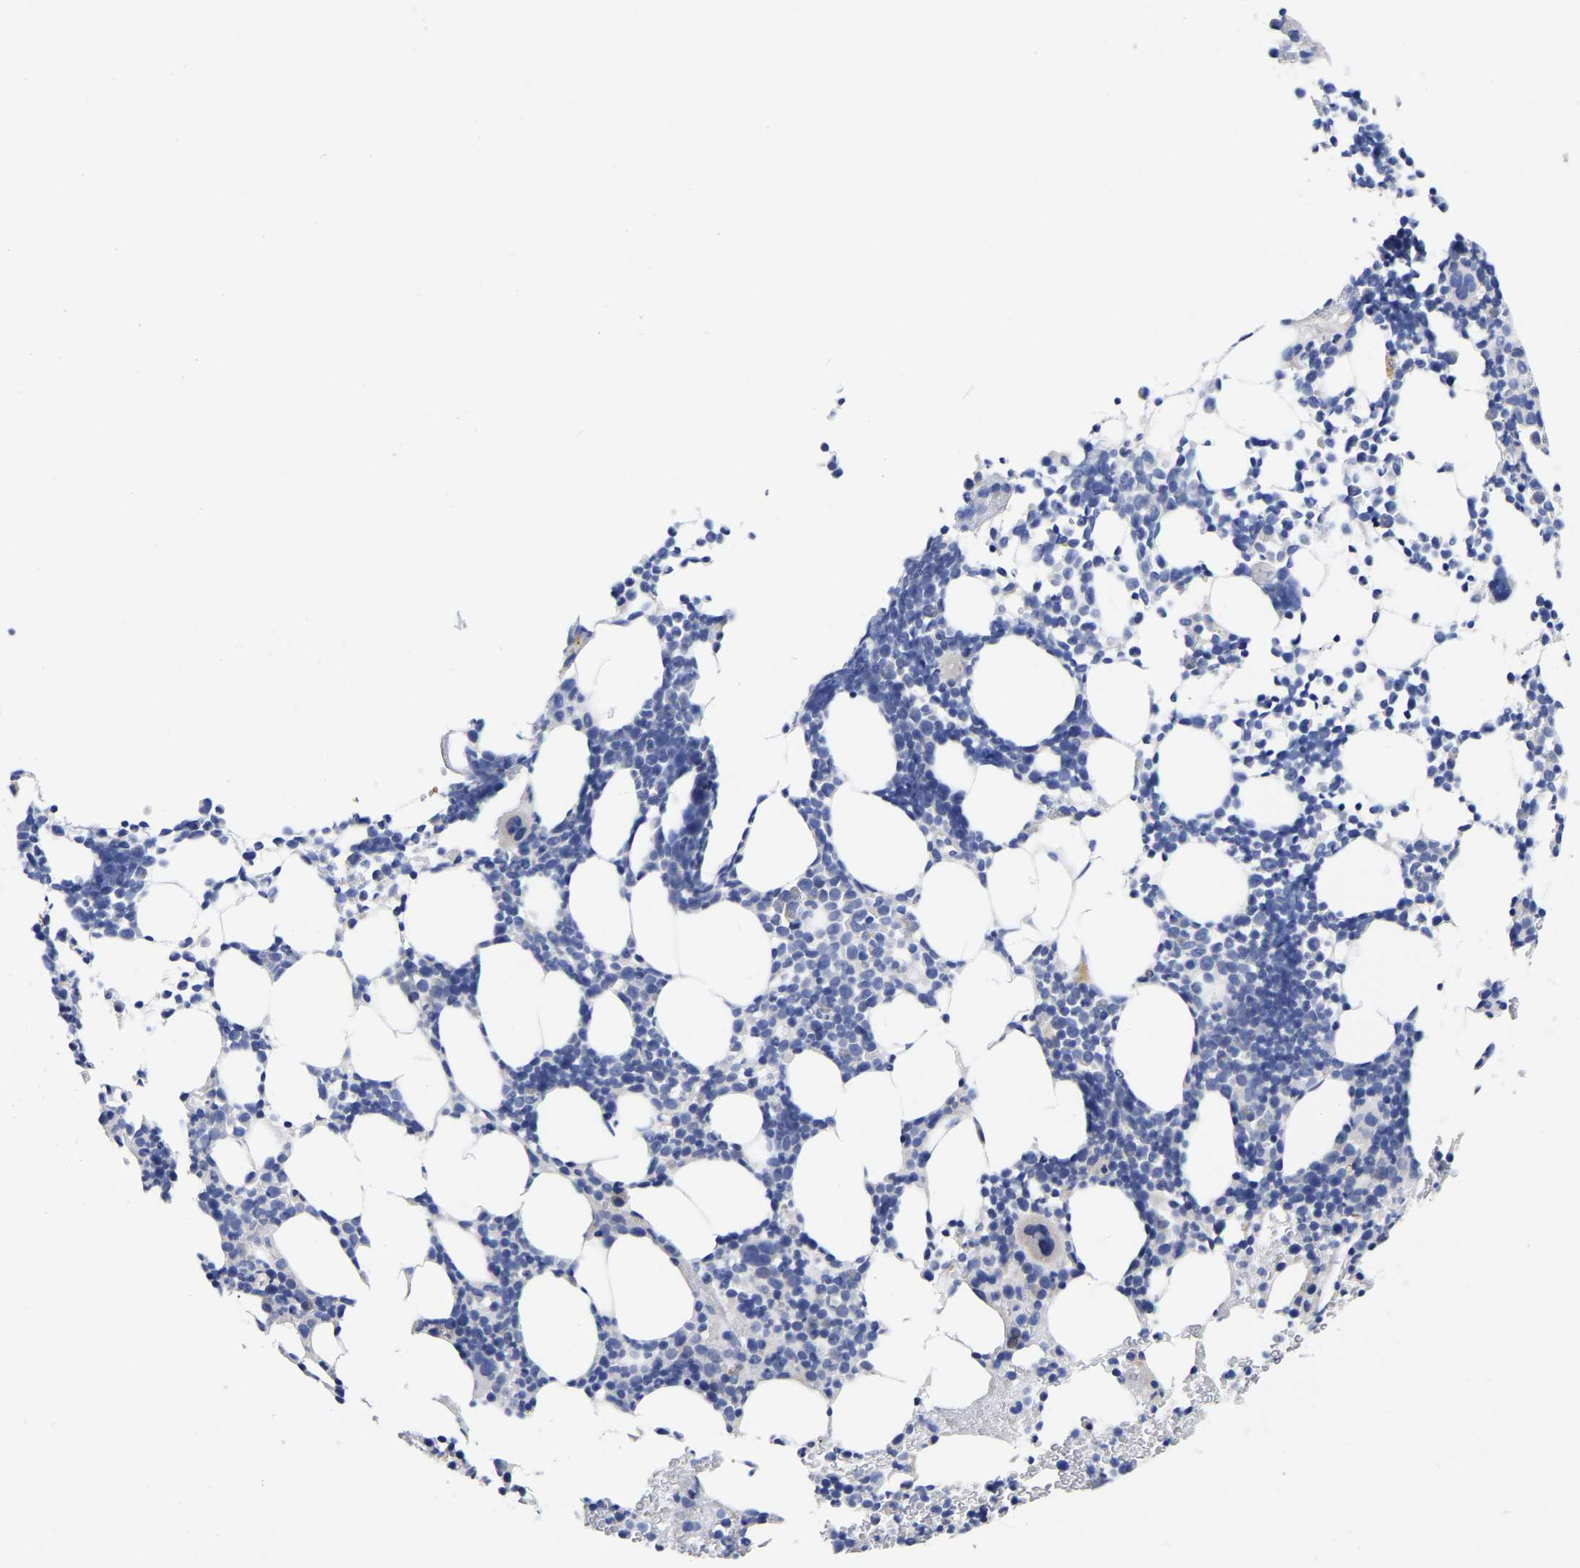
{"staining": {"intensity": "negative", "quantity": "none", "location": "none"}, "tissue": "bone marrow", "cell_type": "Hematopoietic cells", "image_type": "normal", "snomed": [{"axis": "morphology", "description": "Normal tissue, NOS"}, {"axis": "morphology", "description": "Inflammation, NOS"}, {"axis": "topography", "description": "Bone marrow"}], "caption": "The histopathology image shows no significant staining in hematopoietic cells of bone marrow. (DAB immunohistochemistry (IHC) with hematoxylin counter stain).", "gene": "CFAP298", "patient": {"sex": "female", "age": 67}}